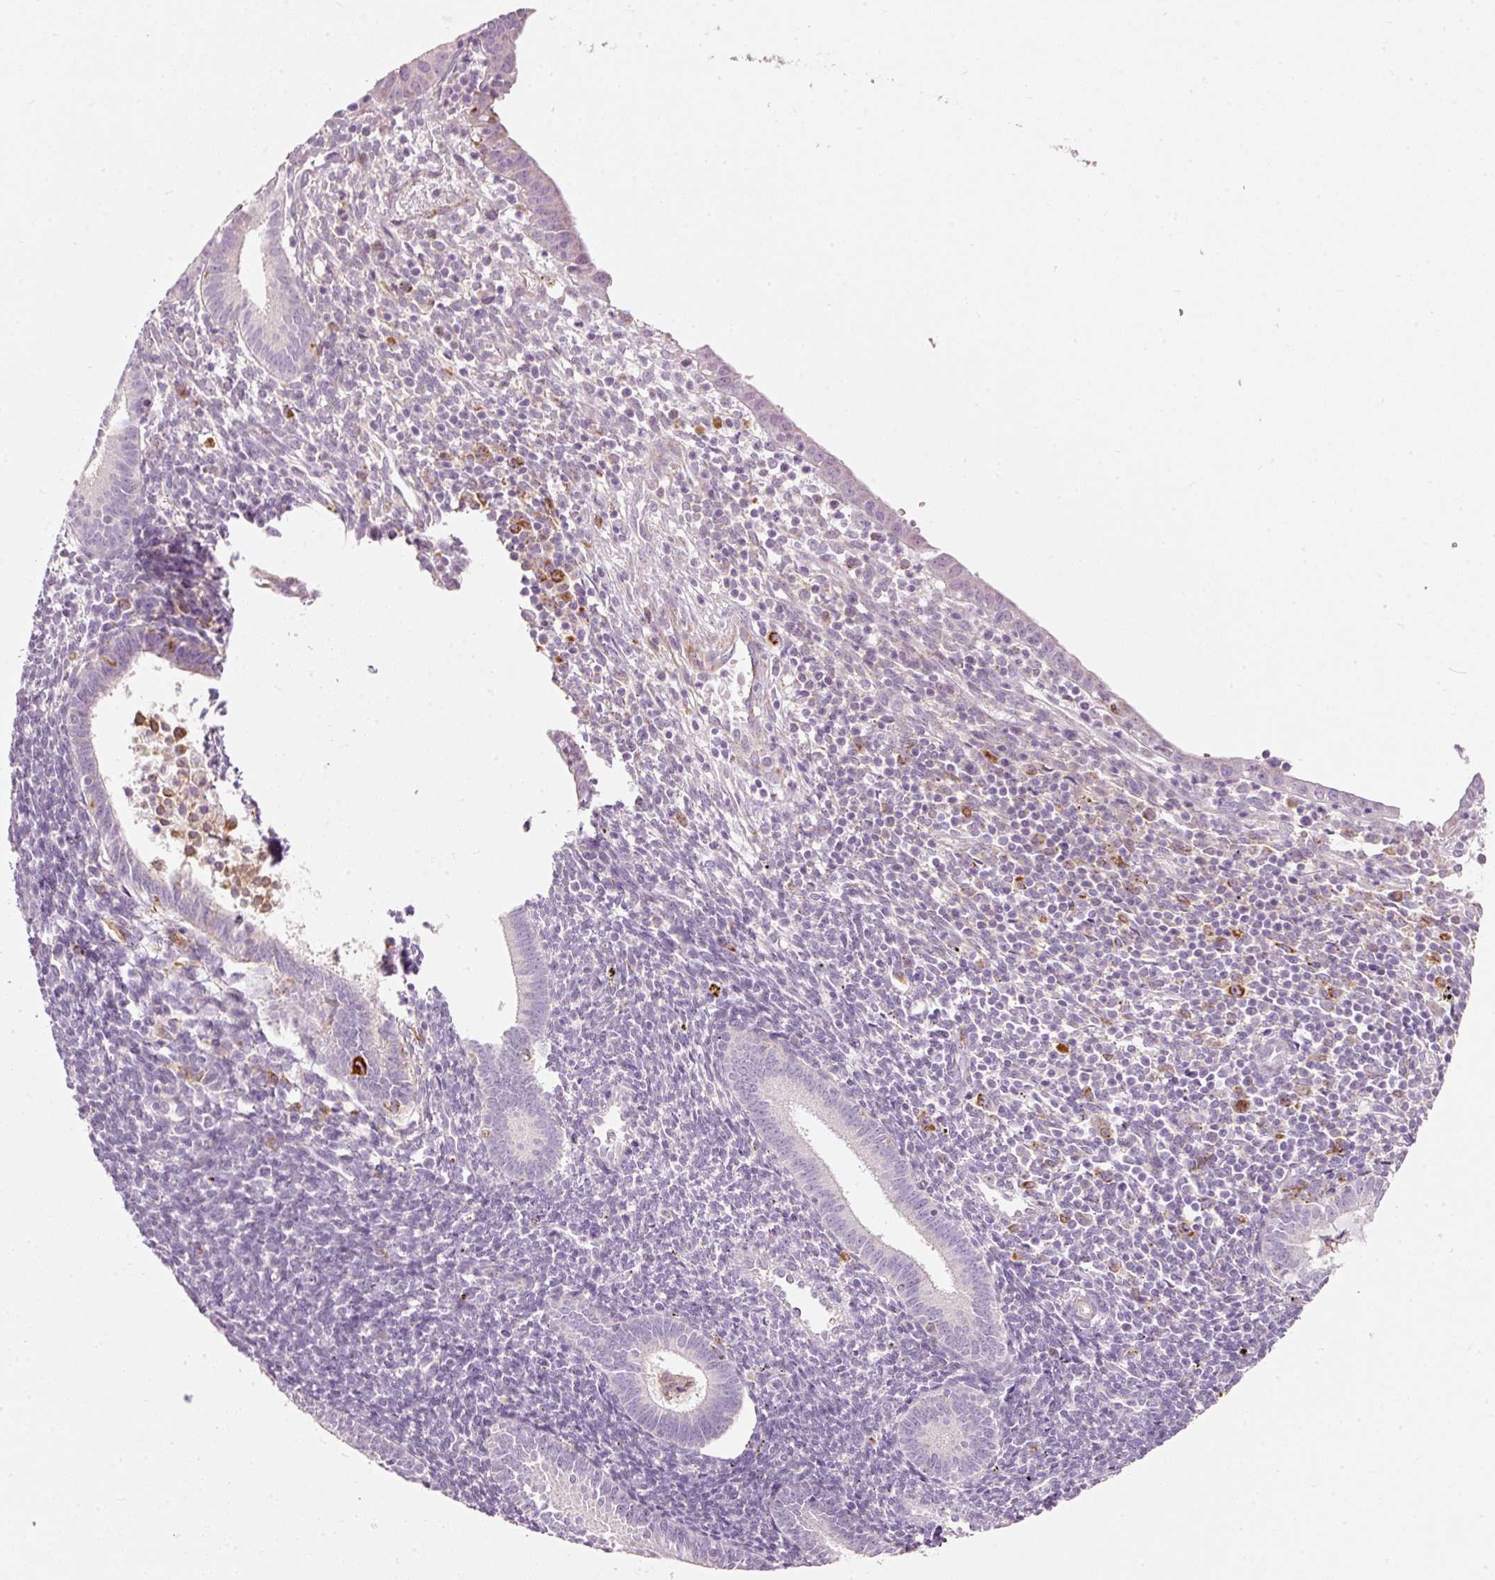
{"staining": {"intensity": "negative", "quantity": "none", "location": "none"}, "tissue": "endometrium", "cell_type": "Cells in endometrial stroma", "image_type": "normal", "snomed": [{"axis": "morphology", "description": "Normal tissue, NOS"}, {"axis": "topography", "description": "Endometrium"}], "caption": "A high-resolution photomicrograph shows immunohistochemistry (IHC) staining of benign endometrium, which demonstrates no significant expression in cells in endometrial stroma. (DAB immunohistochemistry (IHC) with hematoxylin counter stain).", "gene": "MTHFD2", "patient": {"sex": "female", "age": 41}}